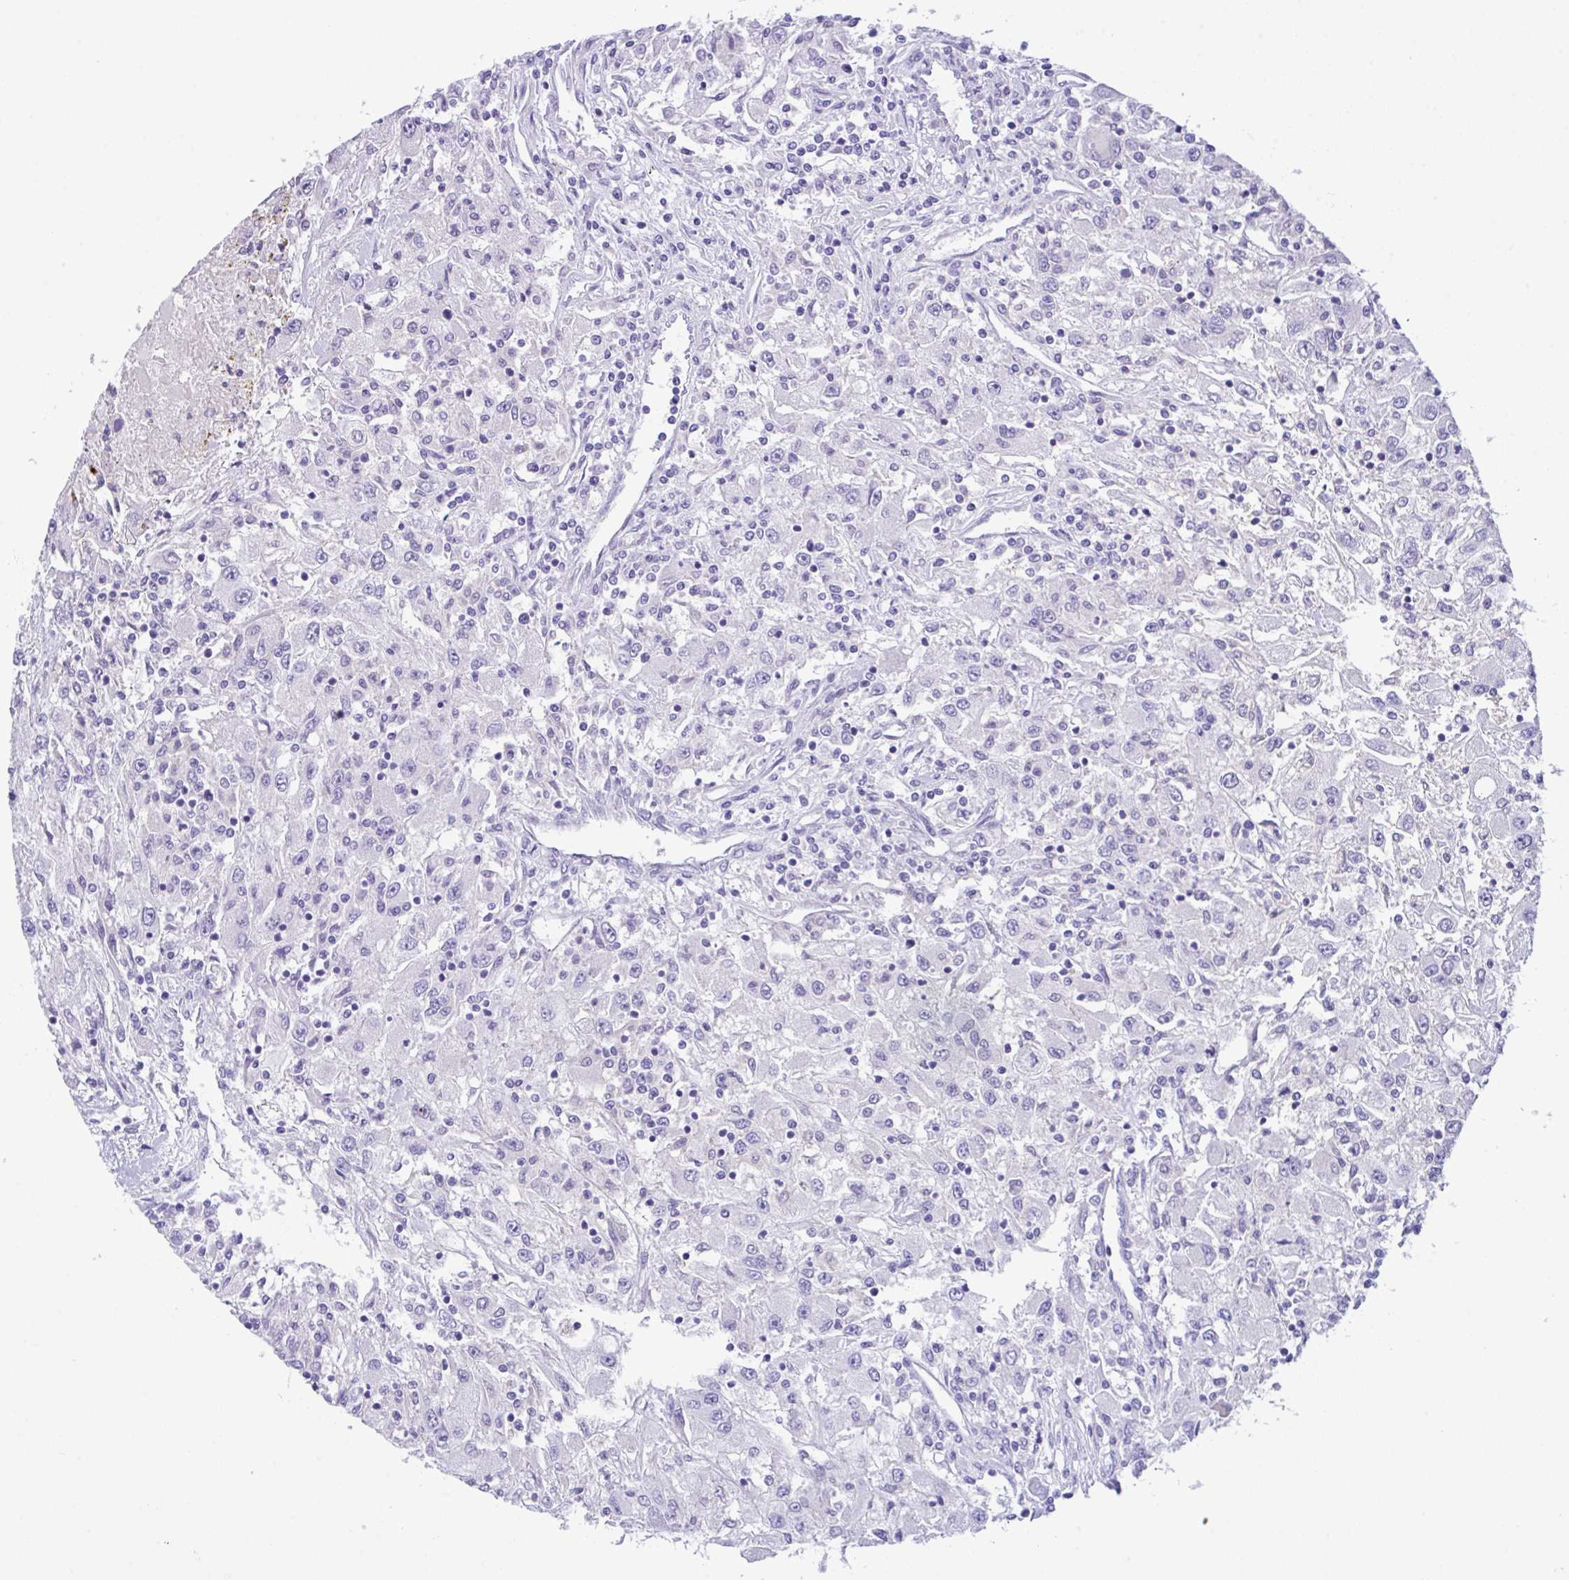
{"staining": {"intensity": "negative", "quantity": "none", "location": "none"}, "tissue": "renal cancer", "cell_type": "Tumor cells", "image_type": "cancer", "snomed": [{"axis": "morphology", "description": "Adenocarcinoma, NOS"}, {"axis": "topography", "description": "Kidney"}], "caption": "Adenocarcinoma (renal) stained for a protein using IHC displays no staining tumor cells.", "gene": "NCF1", "patient": {"sex": "female", "age": 67}}